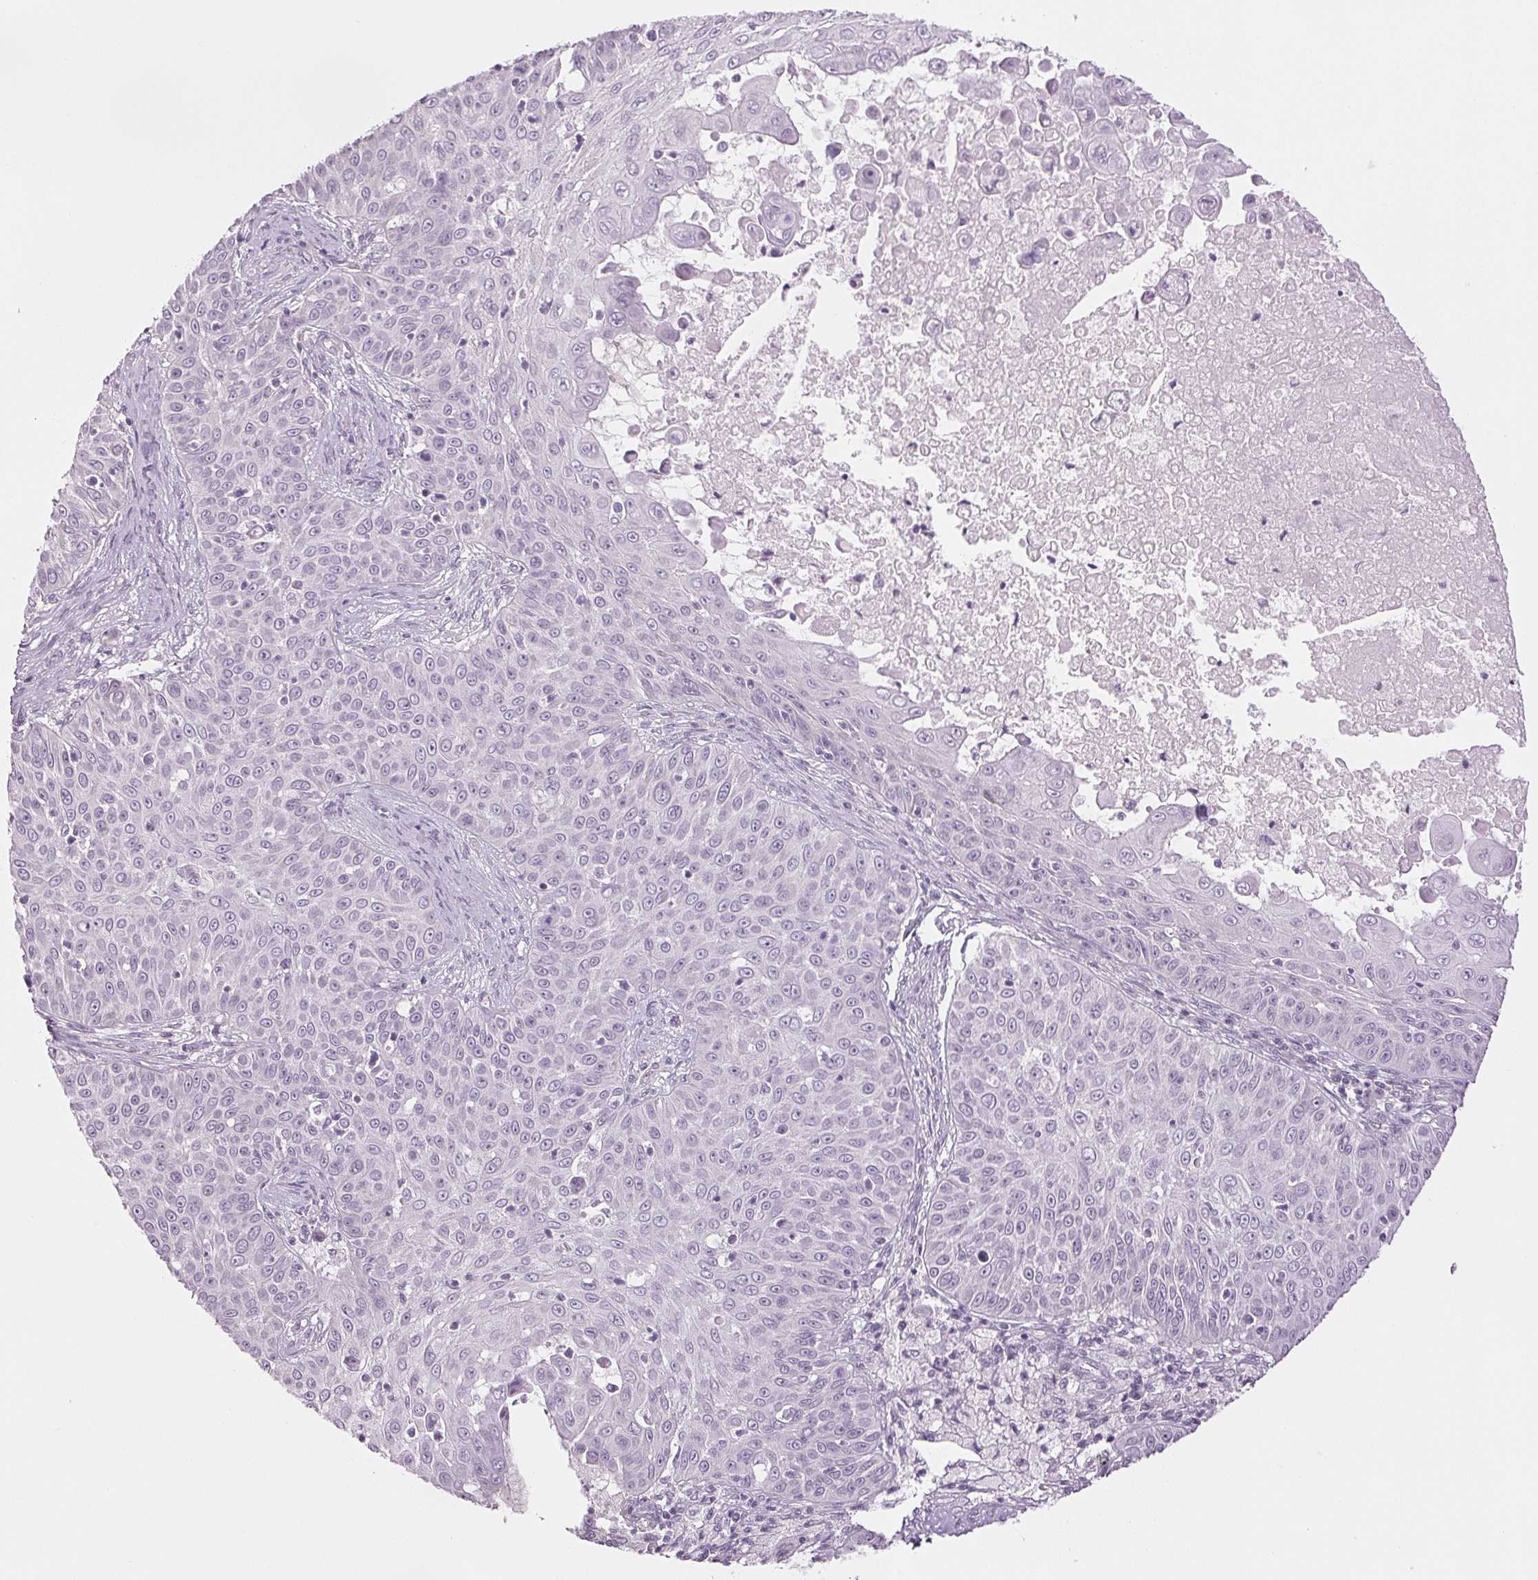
{"staining": {"intensity": "negative", "quantity": "none", "location": "none"}, "tissue": "skin cancer", "cell_type": "Tumor cells", "image_type": "cancer", "snomed": [{"axis": "morphology", "description": "Squamous cell carcinoma, NOS"}, {"axis": "topography", "description": "Skin"}], "caption": "IHC histopathology image of neoplastic tissue: human squamous cell carcinoma (skin) stained with DAB demonstrates no significant protein staining in tumor cells.", "gene": "DNAJC6", "patient": {"sex": "male", "age": 82}}